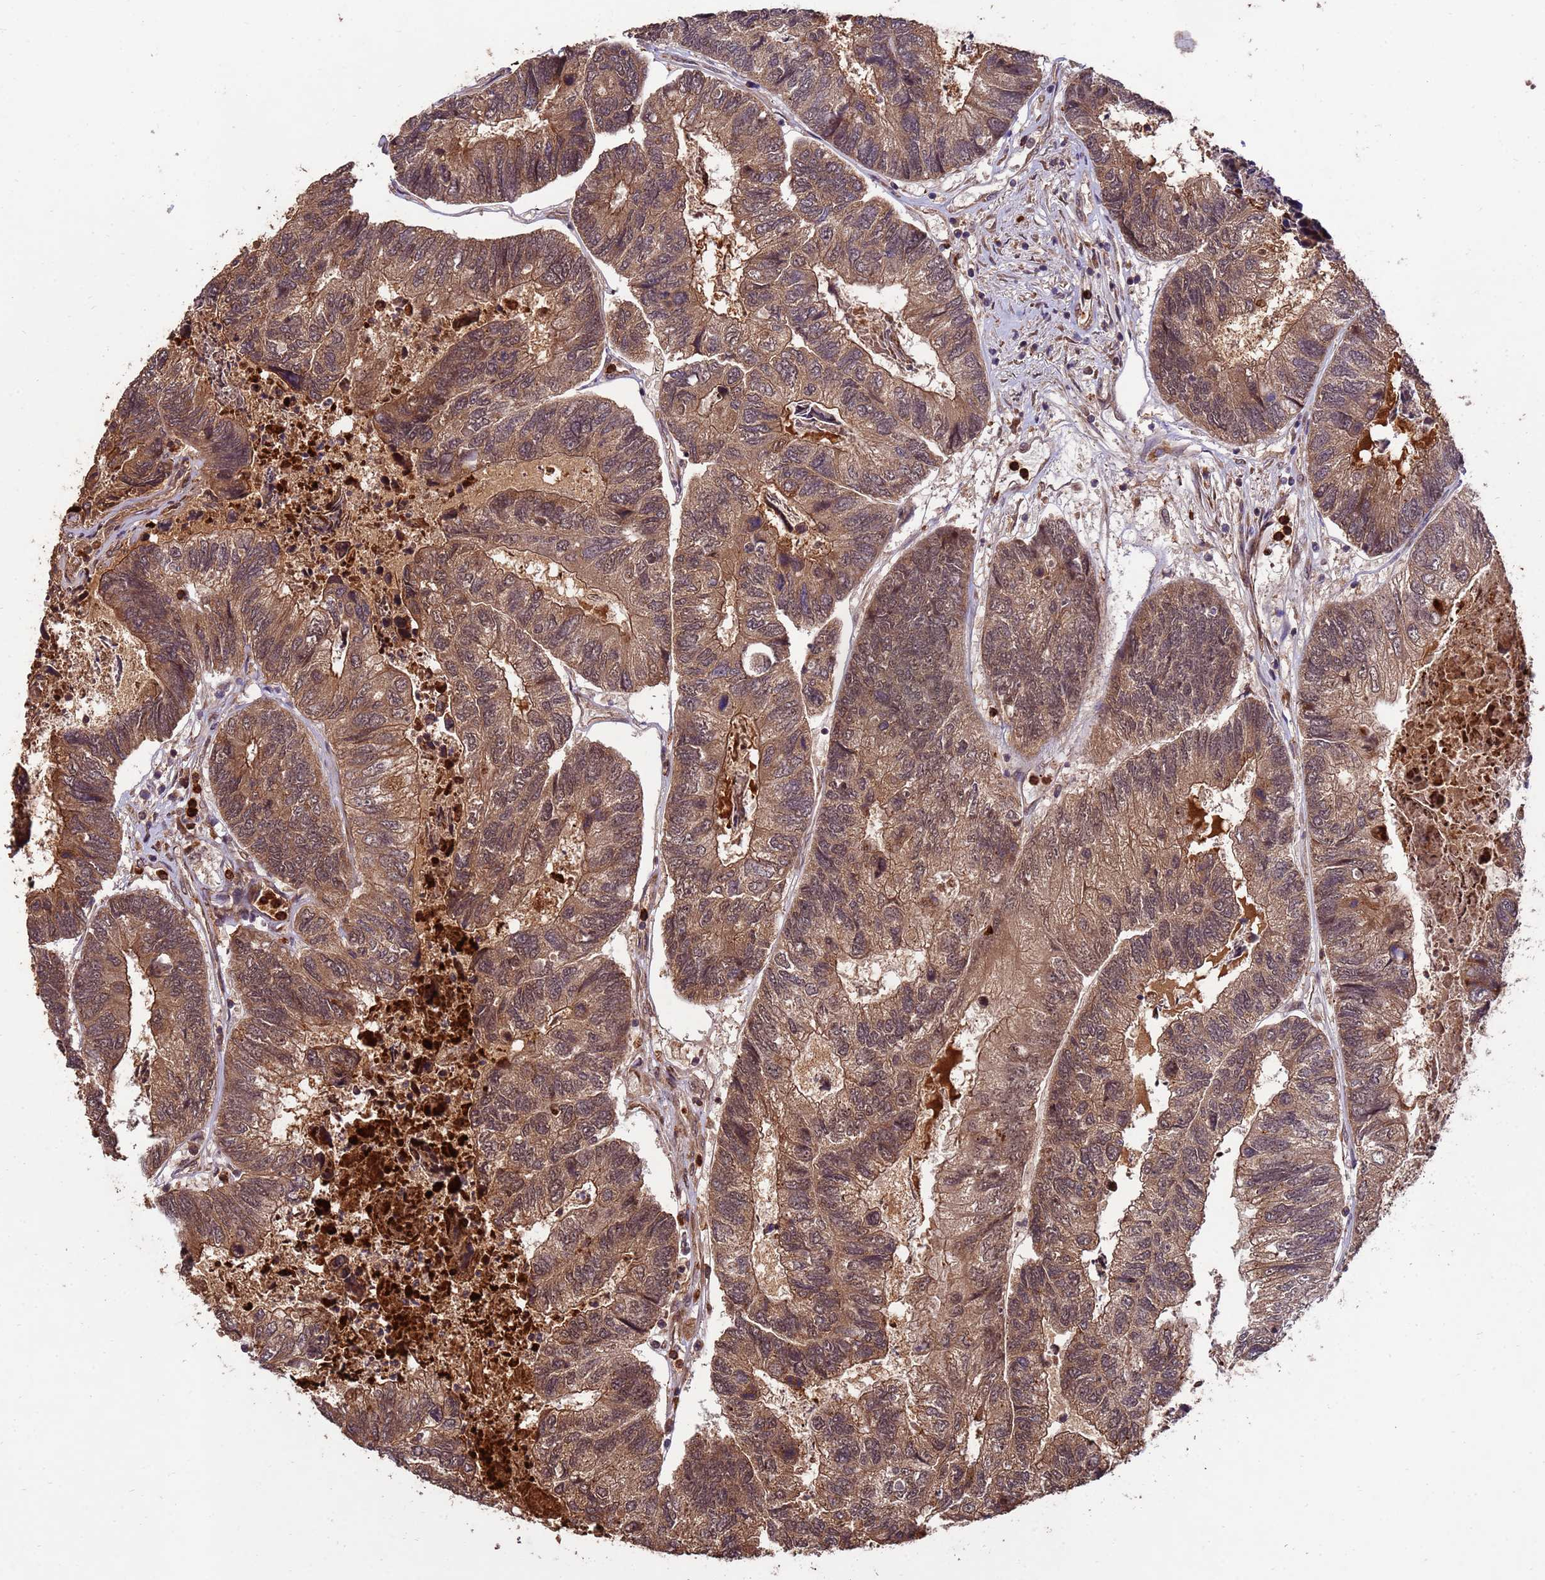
{"staining": {"intensity": "moderate", "quantity": ">75%", "location": "cytoplasmic/membranous,nuclear"}, "tissue": "colorectal cancer", "cell_type": "Tumor cells", "image_type": "cancer", "snomed": [{"axis": "morphology", "description": "Adenocarcinoma, NOS"}, {"axis": "topography", "description": "Colon"}], "caption": "Human colorectal adenocarcinoma stained with a protein marker exhibits moderate staining in tumor cells.", "gene": "ZNF619", "patient": {"sex": "female", "age": 67}}